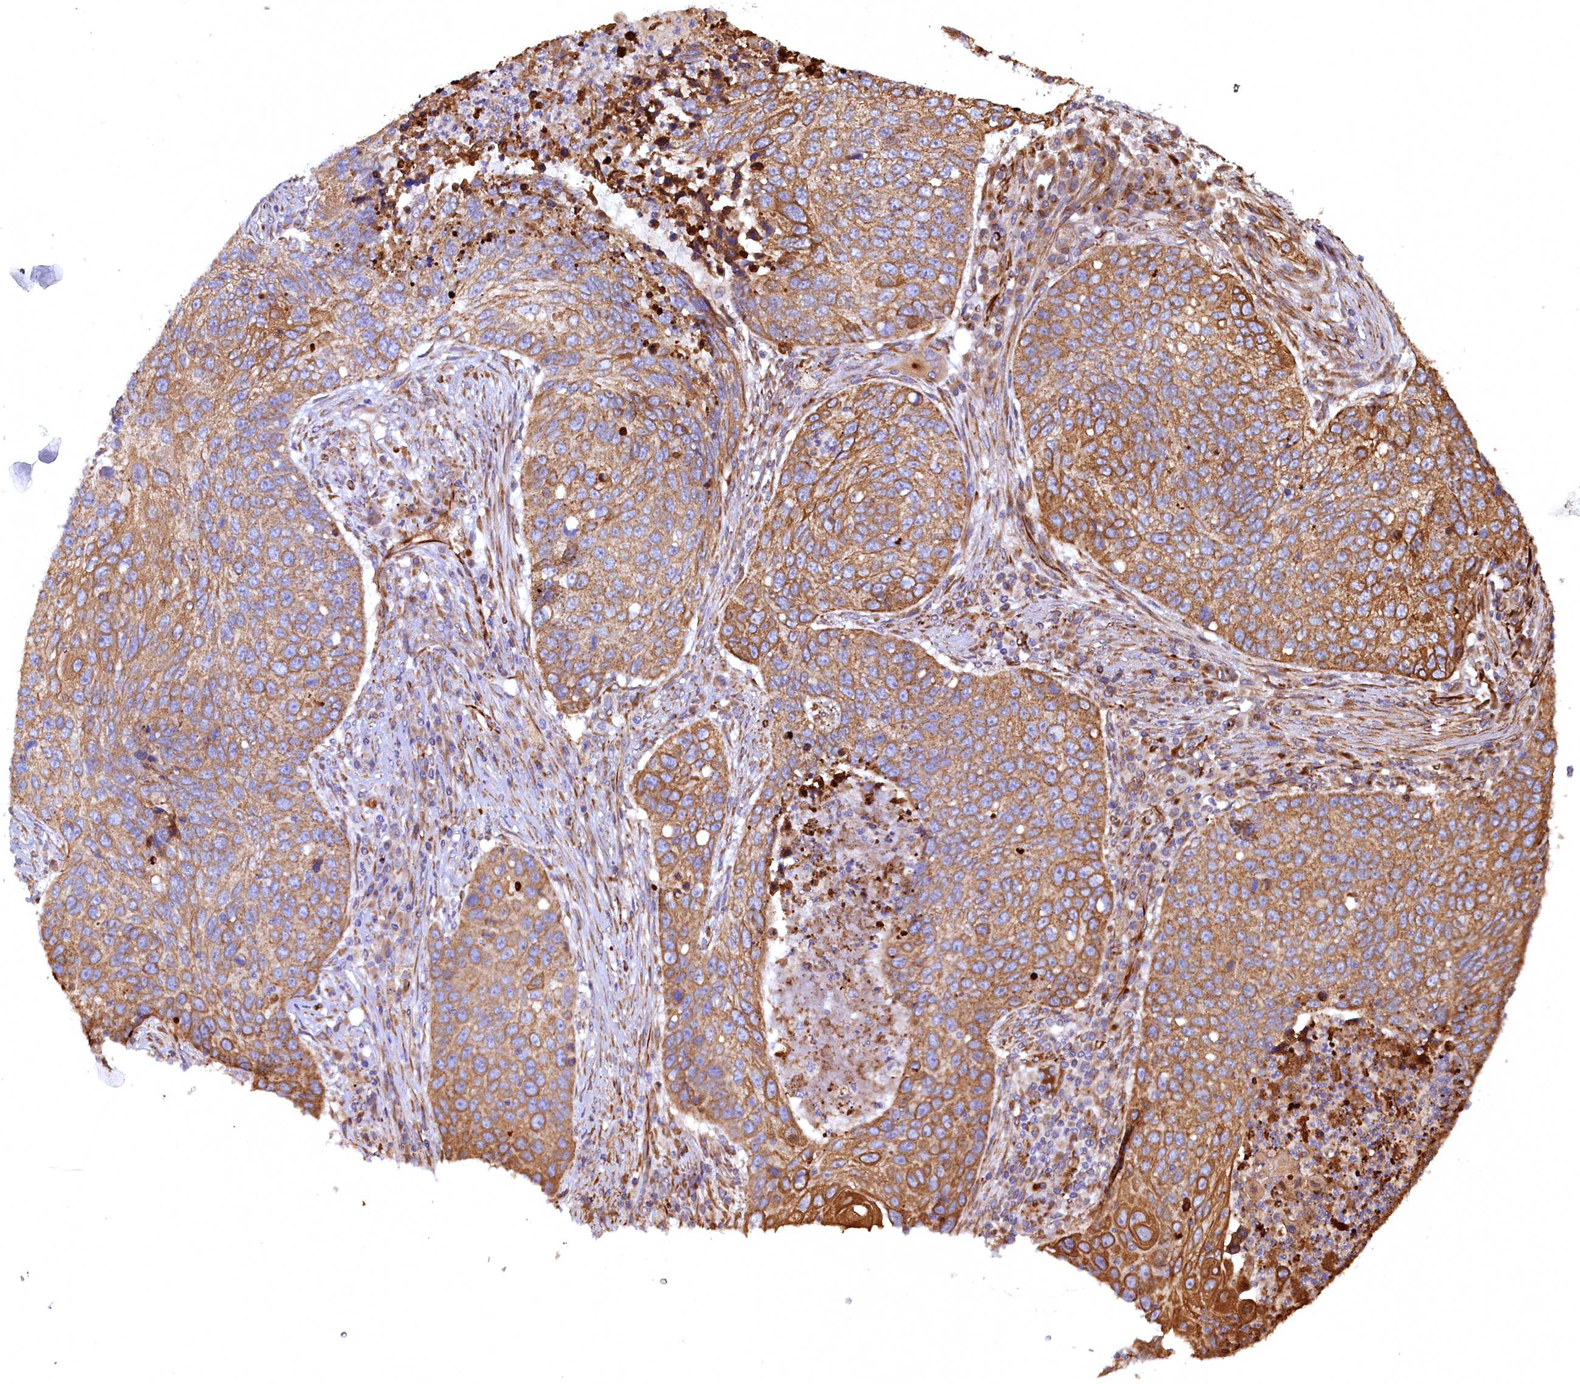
{"staining": {"intensity": "moderate", "quantity": ">75%", "location": "cytoplasmic/membranous"}, "tissue": "lung cancer", "cell_type": "Tumor cells", "image_type": "cancer", "snomed": [{"axis": "morphology", "description": "Squamous cell carcinoma, NOS"}, {"axis": "topography", "description": "Lung"}], "caption": "Immunohistochemical staining of lung squamous cell carcinoma displays moderate cytoplasmic/membranous protein staining in approximately >75% of tumor cells.", "gene": "LRRC57", "patient": {"sex": "female", "age": 63}}